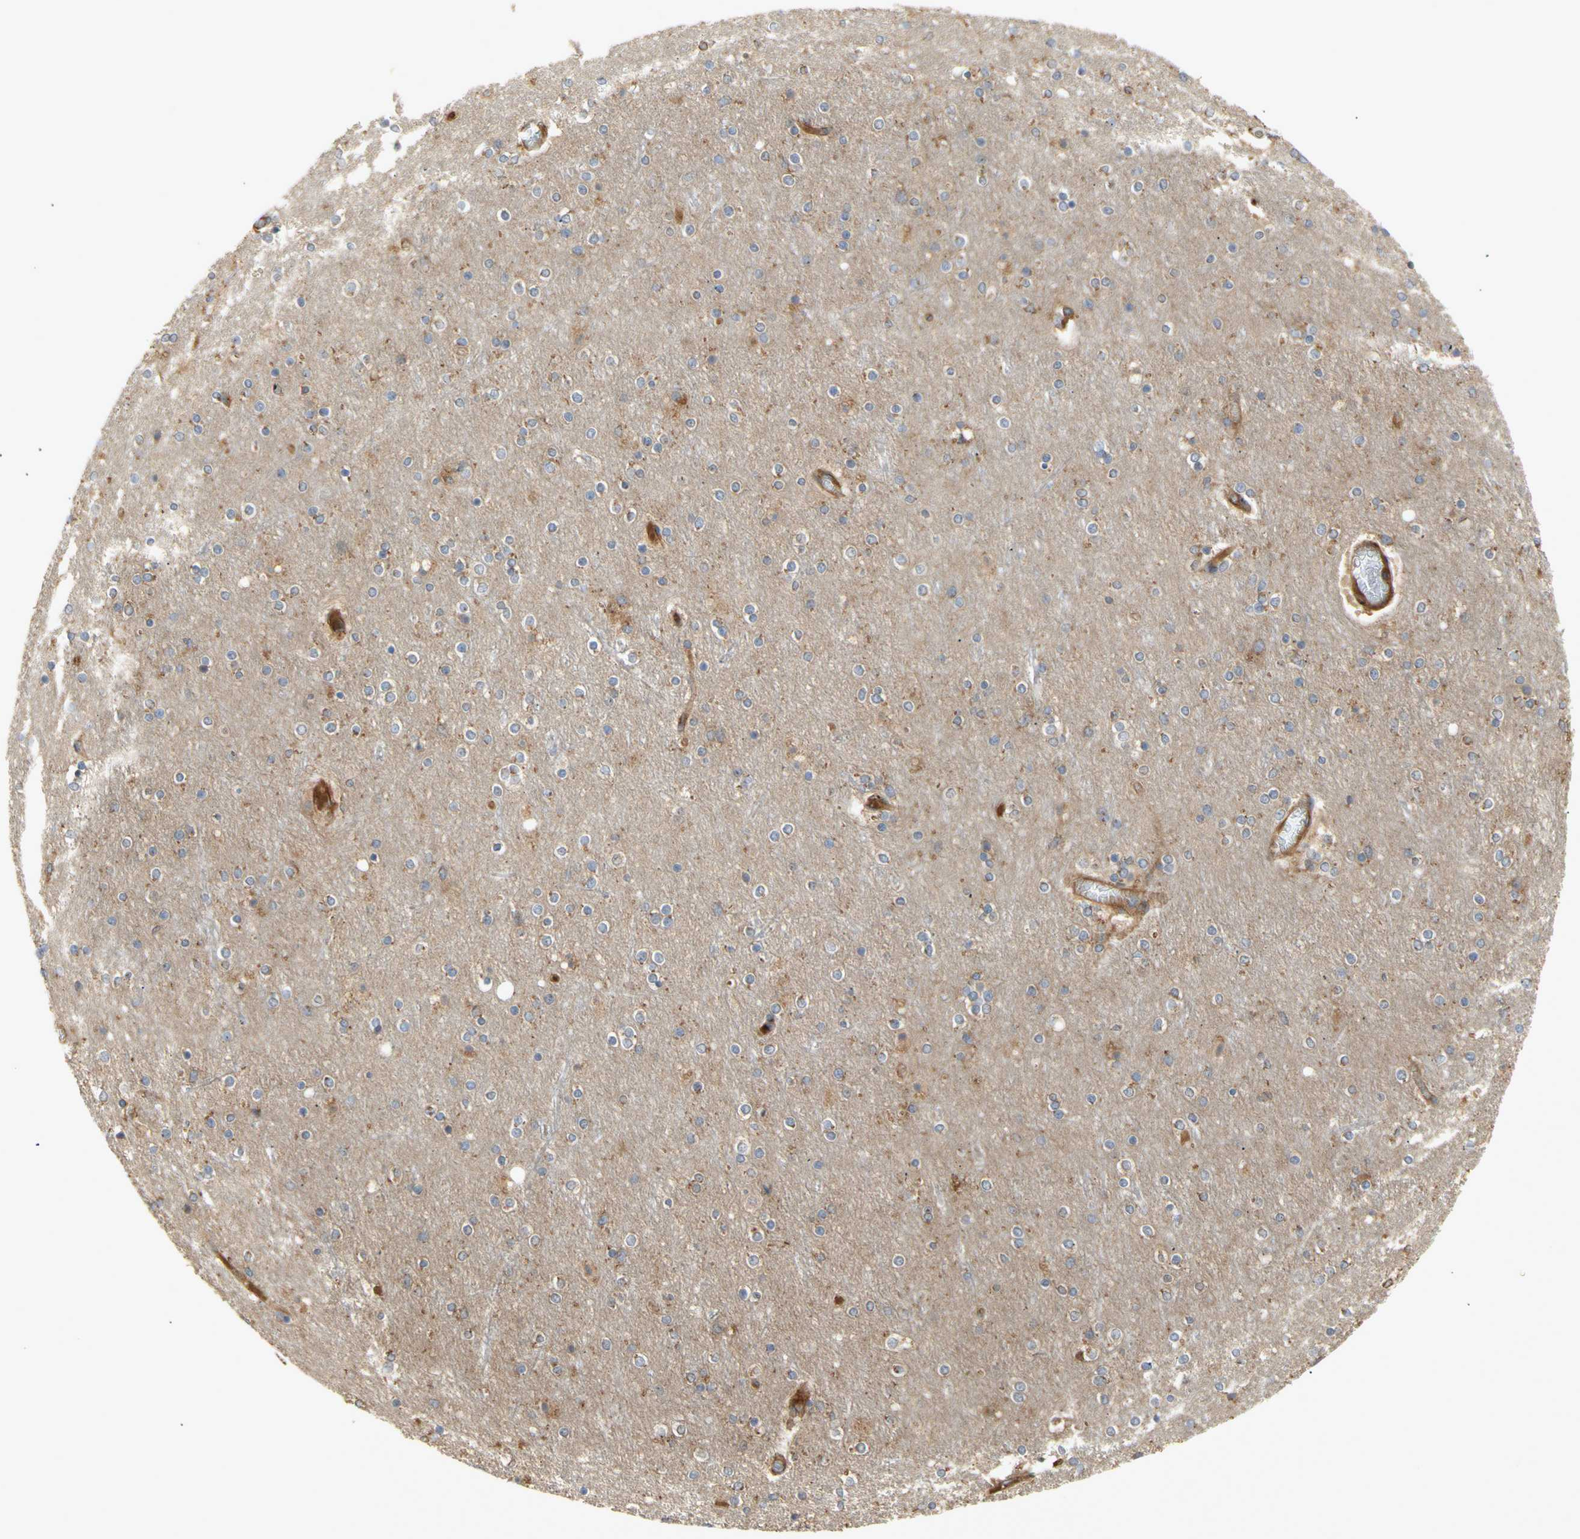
{"staining": {"intensity": "strong", "quantity": ">75%", "location": "cytoplasmic/membranous"}, "tissue": "cerebral cortex", "cell_type": "Endothelial cells", "image_type": "normal", "snomed": [{"axis": "morphology", "description": "Normal tissue, NOS"}, {"axis": "topography", "description": "Cerebral cortex"}], "caption": "IHC micrograph of normal cerebral cortex: human cerebral cortex stained using immunohistochemistry (IHC) demonstrates high levels of strong protein expression localized specifically in the cytoplasmic/membranous of endothelial cells, appearing as a cytoplasmic/membranous brown color.", "gene": "TUBG2", "patient": {"sex": "female", "age": 54}}